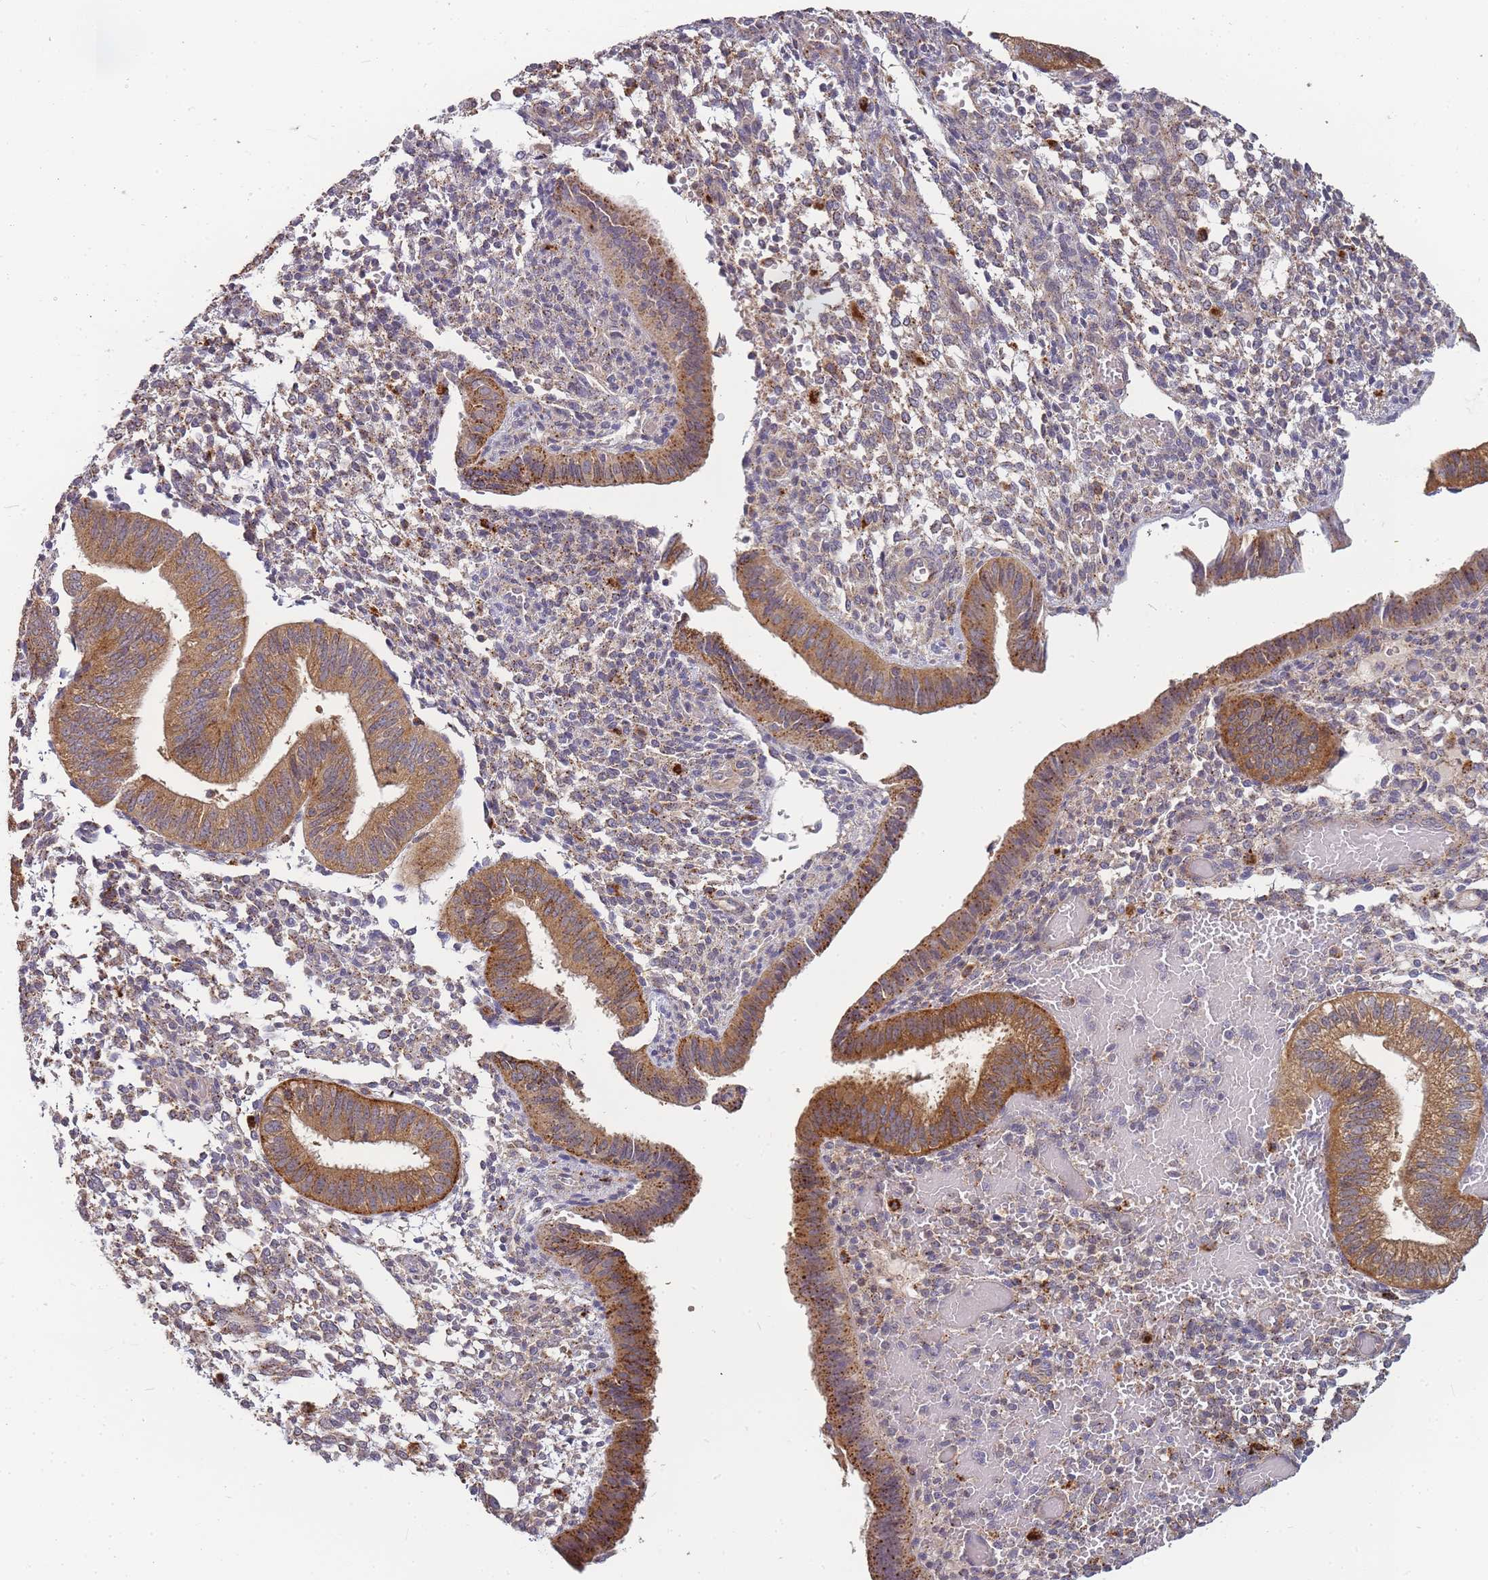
{"staining": {"intensity": "moderate", "quantity": "25%-75%", "location": "cytoplasmic/membranous"}, "tissue": "endometrium", "cell_type": "Cells in endometrial stroma", "image_type": "normal", "snomed": [{"axis": "morphology", "description": "Normal tissue, NOS"}, {"axis": "topography", "description": "Endometrium"}], "caption": "Cells in endometrial stroma exhibit medium levels of moderate cytoplasmic/membranous positivity in about 25%-75% of cells in normal human endometrium. Nuclei are stained in blue.", "gene": "ATG5", "patient": {"sex": "female", "age": 34}}